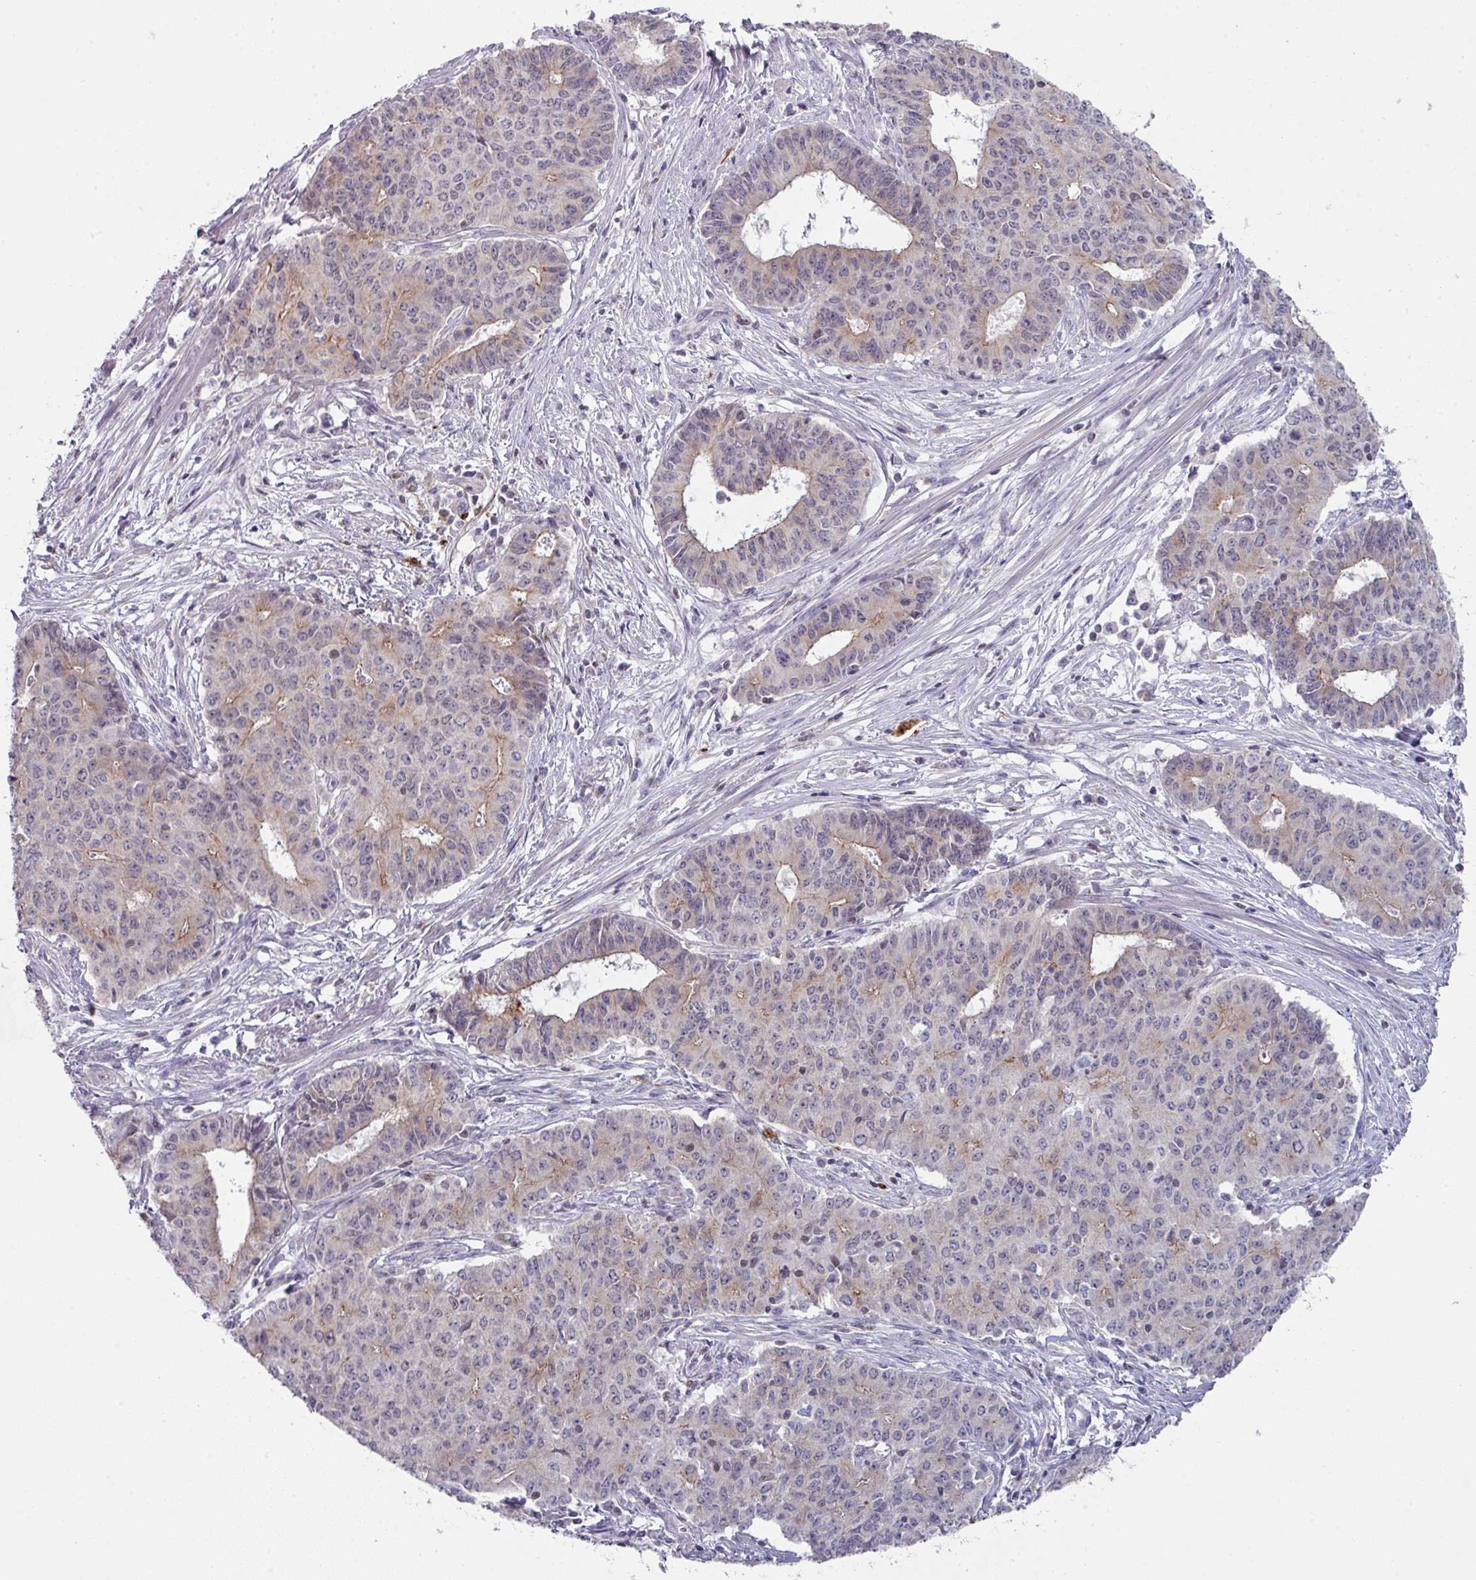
{"staining": {"intensity": "weak", "quantity": "<25%", "location": "cytoplasmic/membranous"}, "tissue": "endometrial cancer", "cell_type": "Tumor cells", "image_type": "cancer", "snomed": [{"axis": "morphology", "description": "Adenocarcinoma, NOS"}, {"axis": "topography", "description": "Endometrium"}], "caption": "Tumor cells show no significant expression in endometrial cancer.", "gene": "DCAF12L2", "patient": {"sex": "female", "age": 59}}